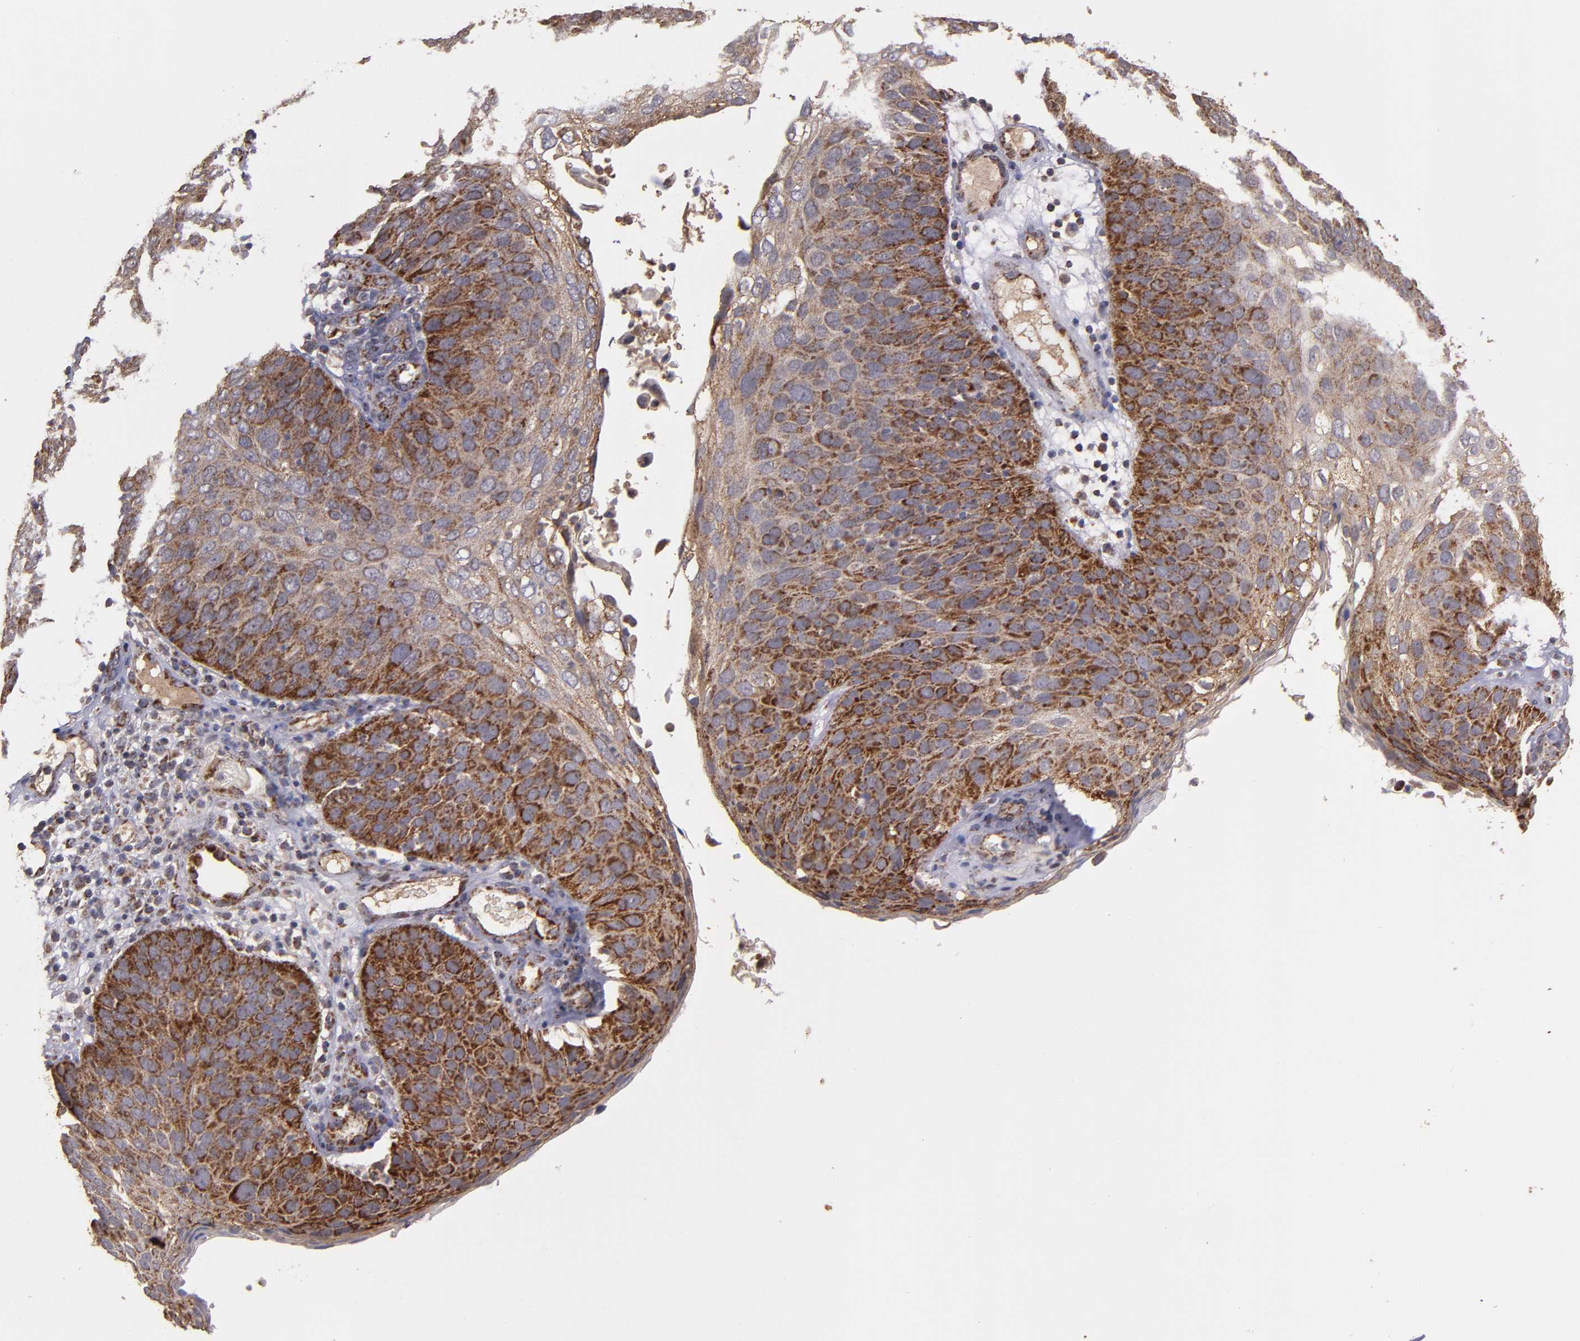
{"staining": {"intensity": "moderate", "quantity": "25%-75%", "location": "cytoplasmic/membranous"}, "tissue": "skin cancer", "cell_type": "Tumor cells", "image_type": "cancer", "snomed": [{"axis": "morphology", "description": "Squamous cell carcinoma, NOS"}, {"axis": "topography", "description": "Skin"}], "caption": "Immunohistochemistry (IHC) histopathology image of skin squamous cell carcinoma stained for a protein (brown), which exhibits medium levels of moderate cytoplasmic/membranous positivity in about 25%-75% of tumor cells.", "gene": "TIMM9", "patient": {"sex": "male", "age": 87}}